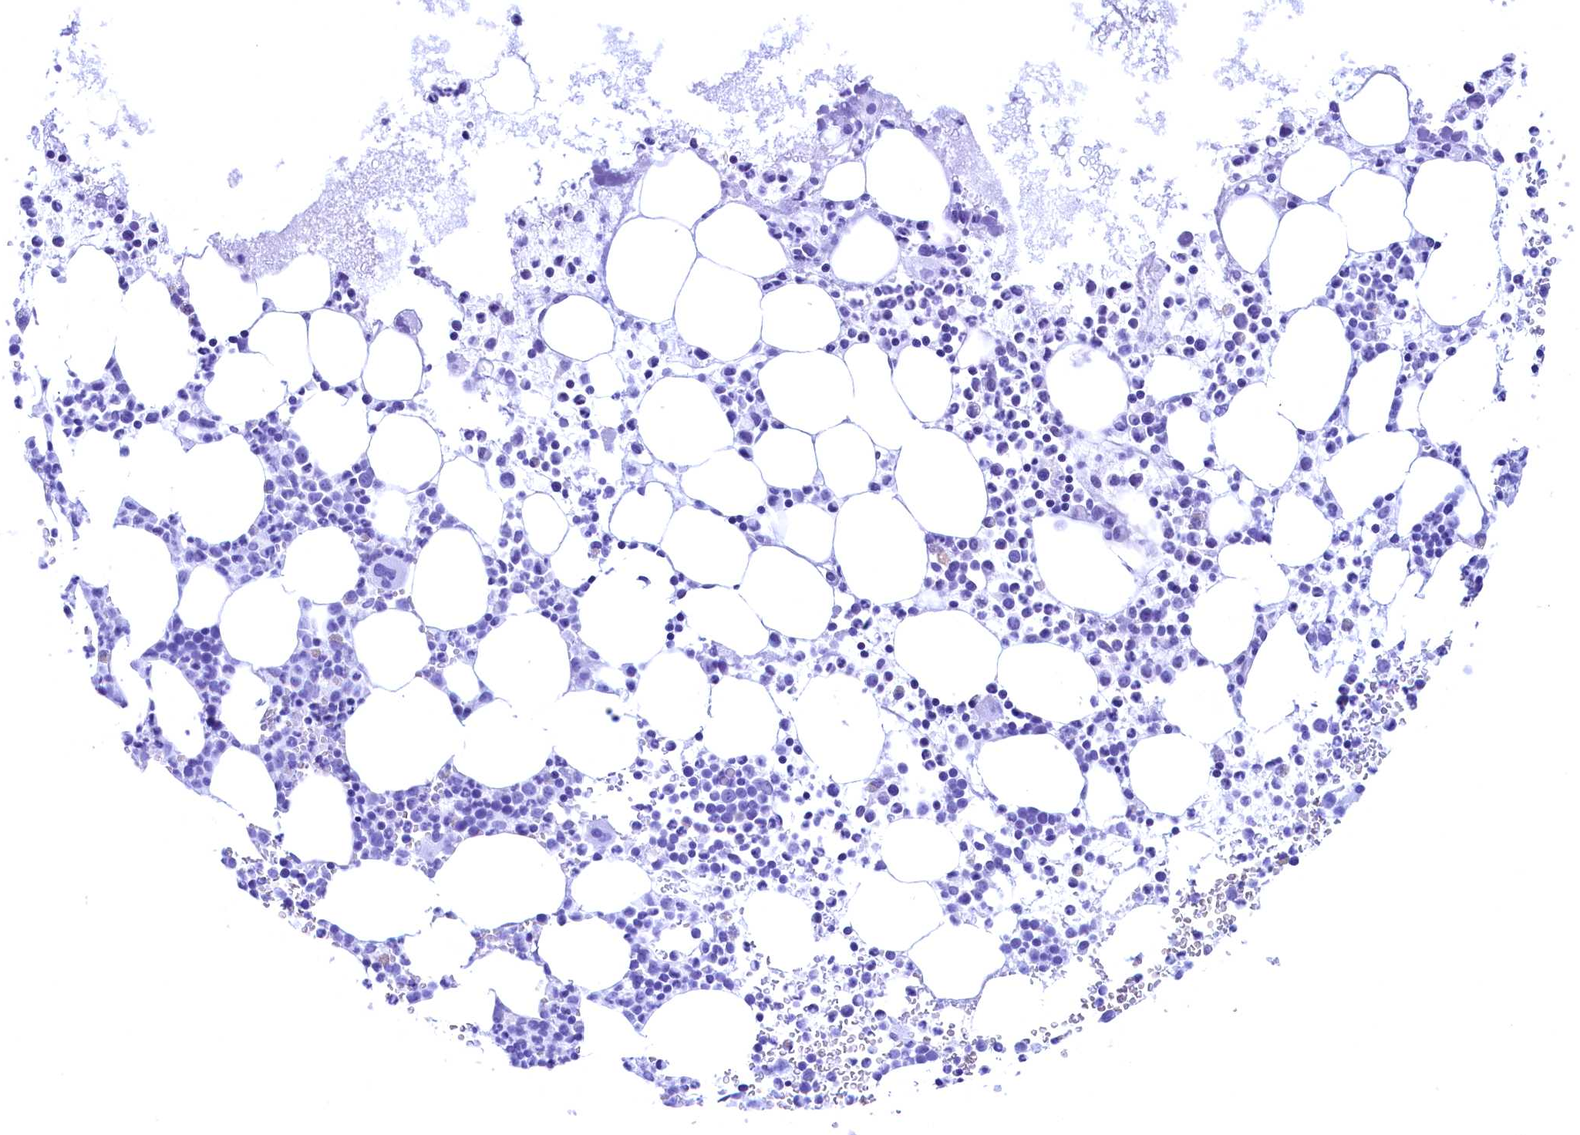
{"staining": {"intensity": "negative", "quantity": "none", "location": "none"}, "tissue": "bone marrow", "cell_type": "Hematopoietic cells", "image_type": "normal", "snomed": [{"axis": "morphology", "description": "Normal tissue, NOS"}, {"axis": "topography", "description": "Bone marrow"}], "caption": "An immunohistochemistry photomicrograph of normal bone marrow is shown. There is no staining in hematopoietic cells of bone marrow. The staining was performed using DAB to visualize the protein expression in brown, while the nuclei were stained in blue with hematoxylin (Magnification: 20x).", "gene": "FLYWCH2", "patient": {"sex": "female", "age": 78}}